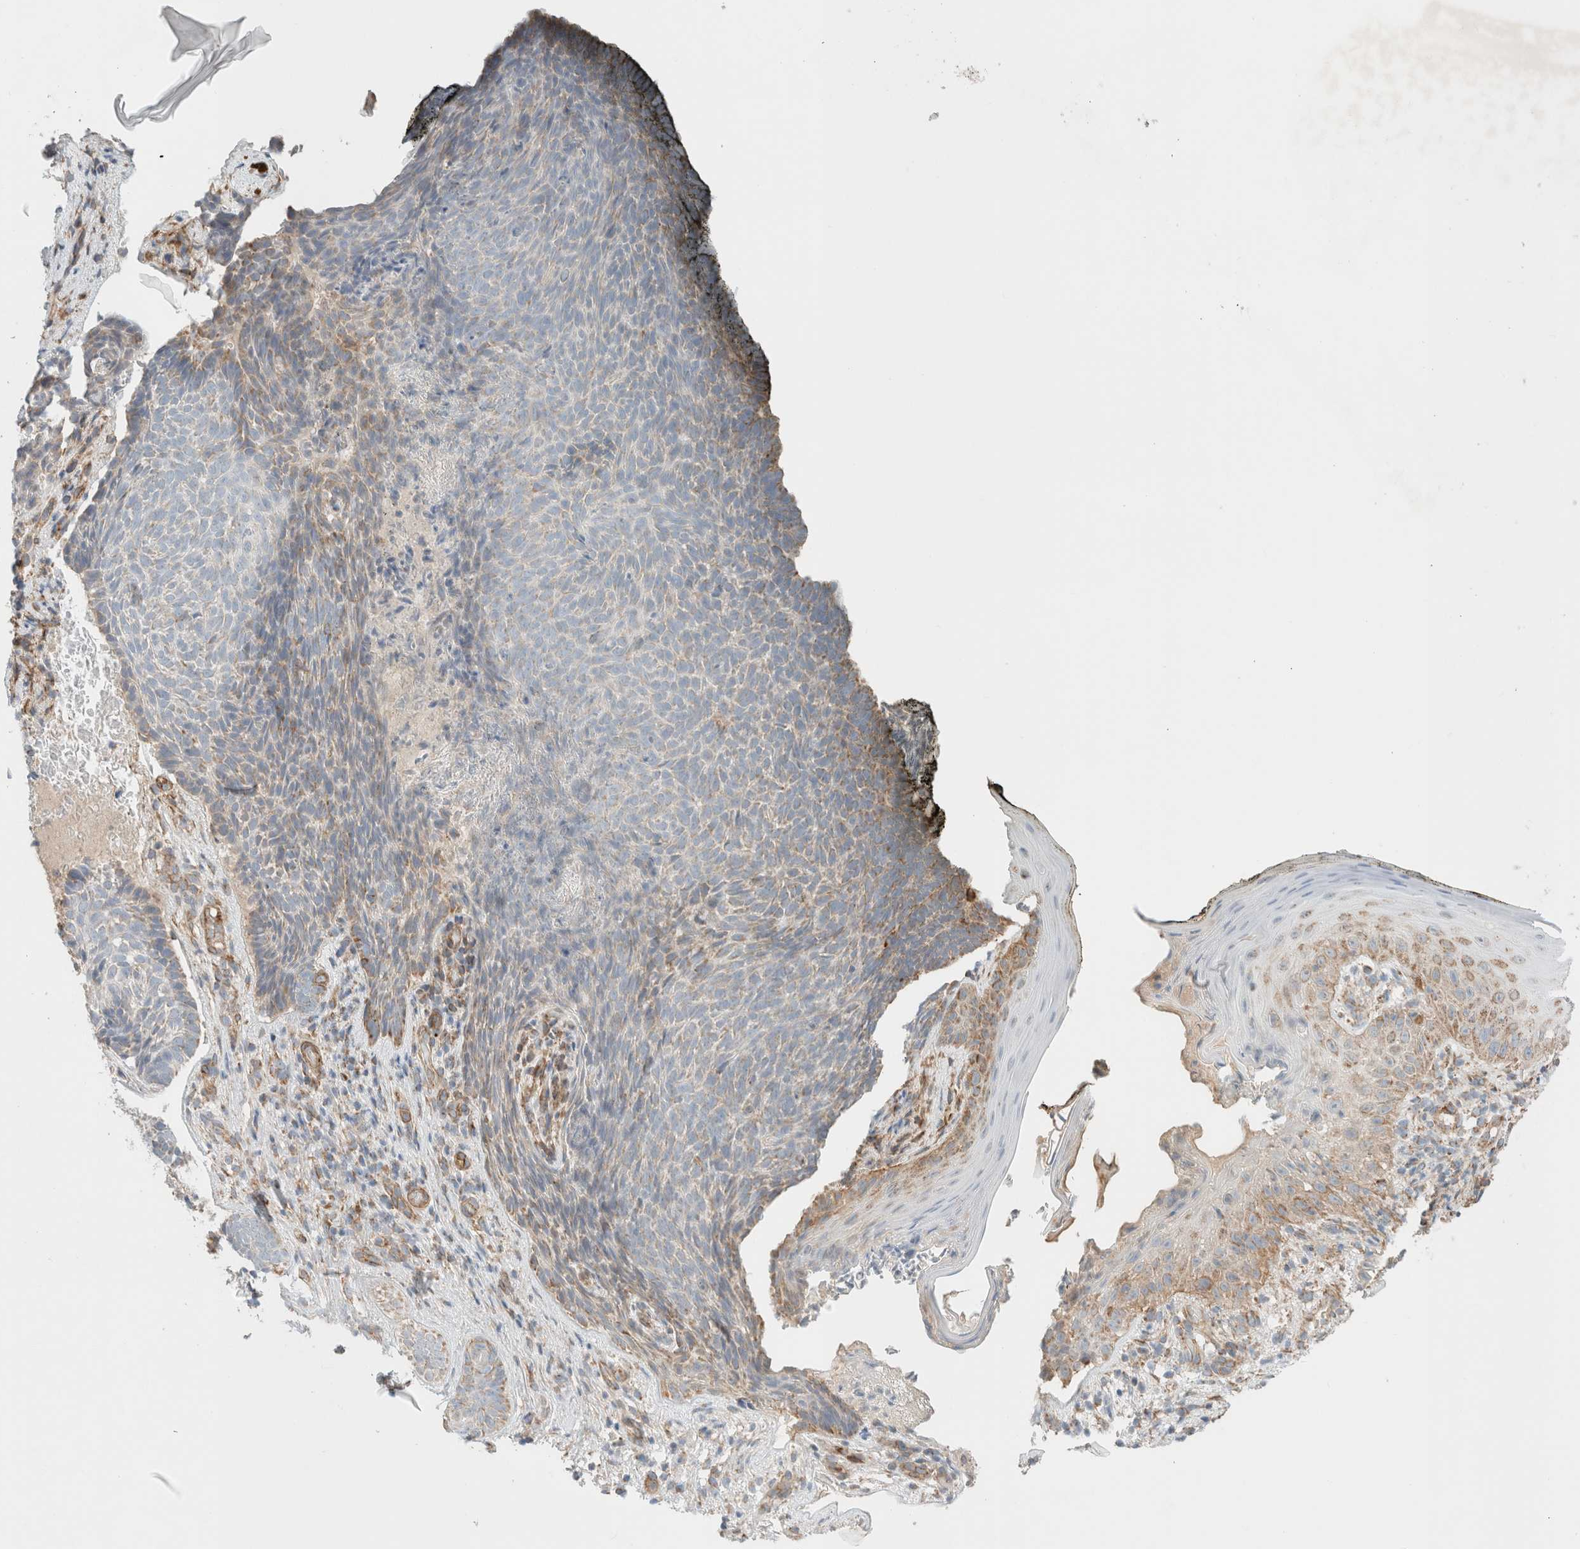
{"staining": {"intensity": "weak", "quantity": "<25%", "location": "cytoplasmic/membranous"}, "tissue": "skin cancer", "cell_type": "Tumor cells", "image_type": "cancer", "snomed": [{"axis": "morphology", "description": "Basal cell carcinoma"}, {"axis": "topography", "description": "Skin"}], "caption": "Immunohistochemistry of human basal cell carcinoma (skin) shows no staining in tumor cells.", "gene": "MRM3", "patient": {"sex": "male", "age": 61}}